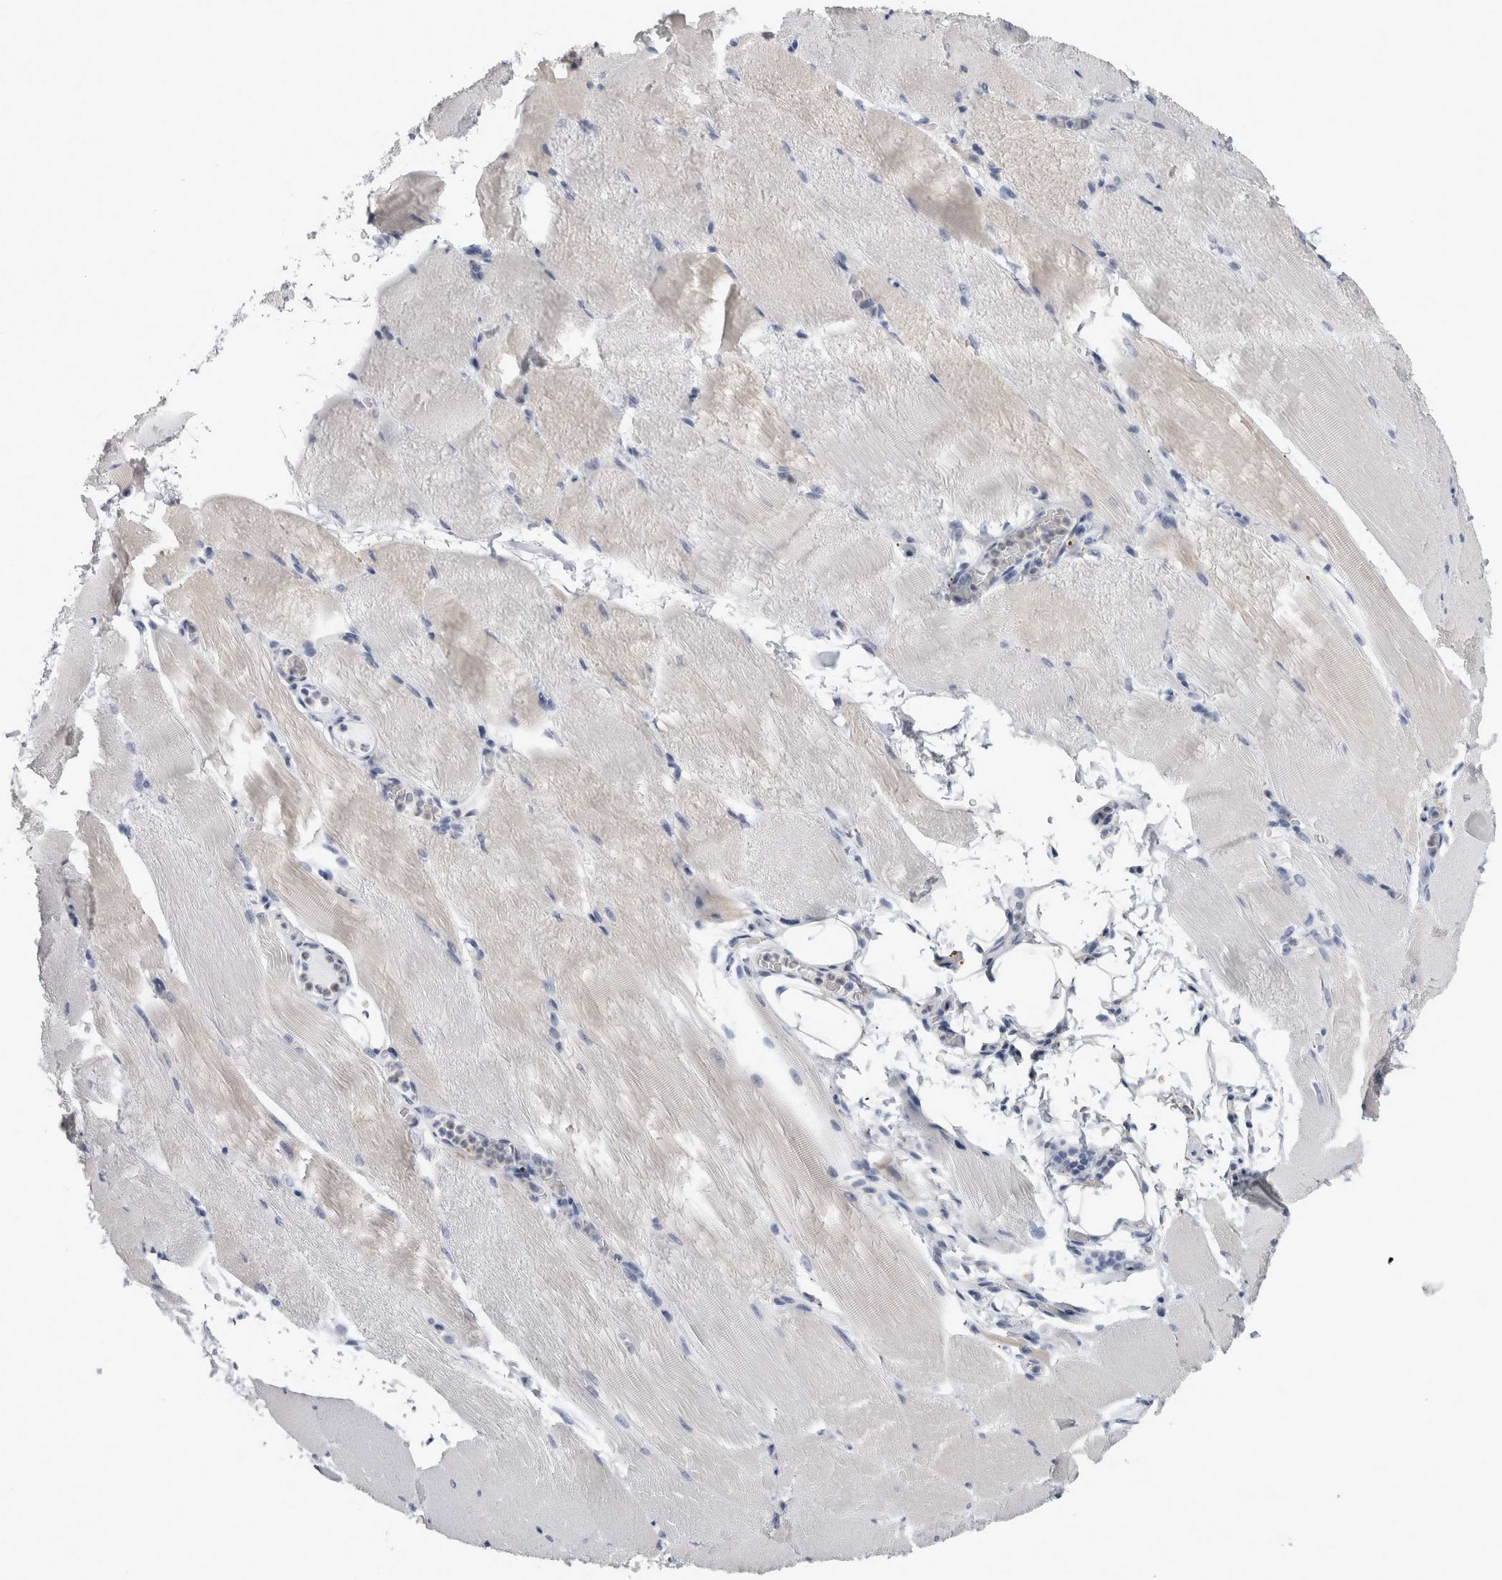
{"staining": {"intensity": "negative", "quantity": "none", "location": "none"}, "tissue": "skeletal muscle", "cell_type": "Myocytes", "image_type": "normal", "snomed": [{"axis": "morphology", "description": "Normal tissue, NOS"}, {"axis": "topography", "description": "Skeletal muscle"}, {"axis": "topography", "description": "Parathyroid gland"}], "caption": "Immunohistochemistry (IHC) micrograph of normal skeletal muscle: human skeletal muscle stained with DAB exhibits no significant protein expression in myocytes.", "gene": "ALDH8A1", "patient": {"sex": "female", "age": 37}}